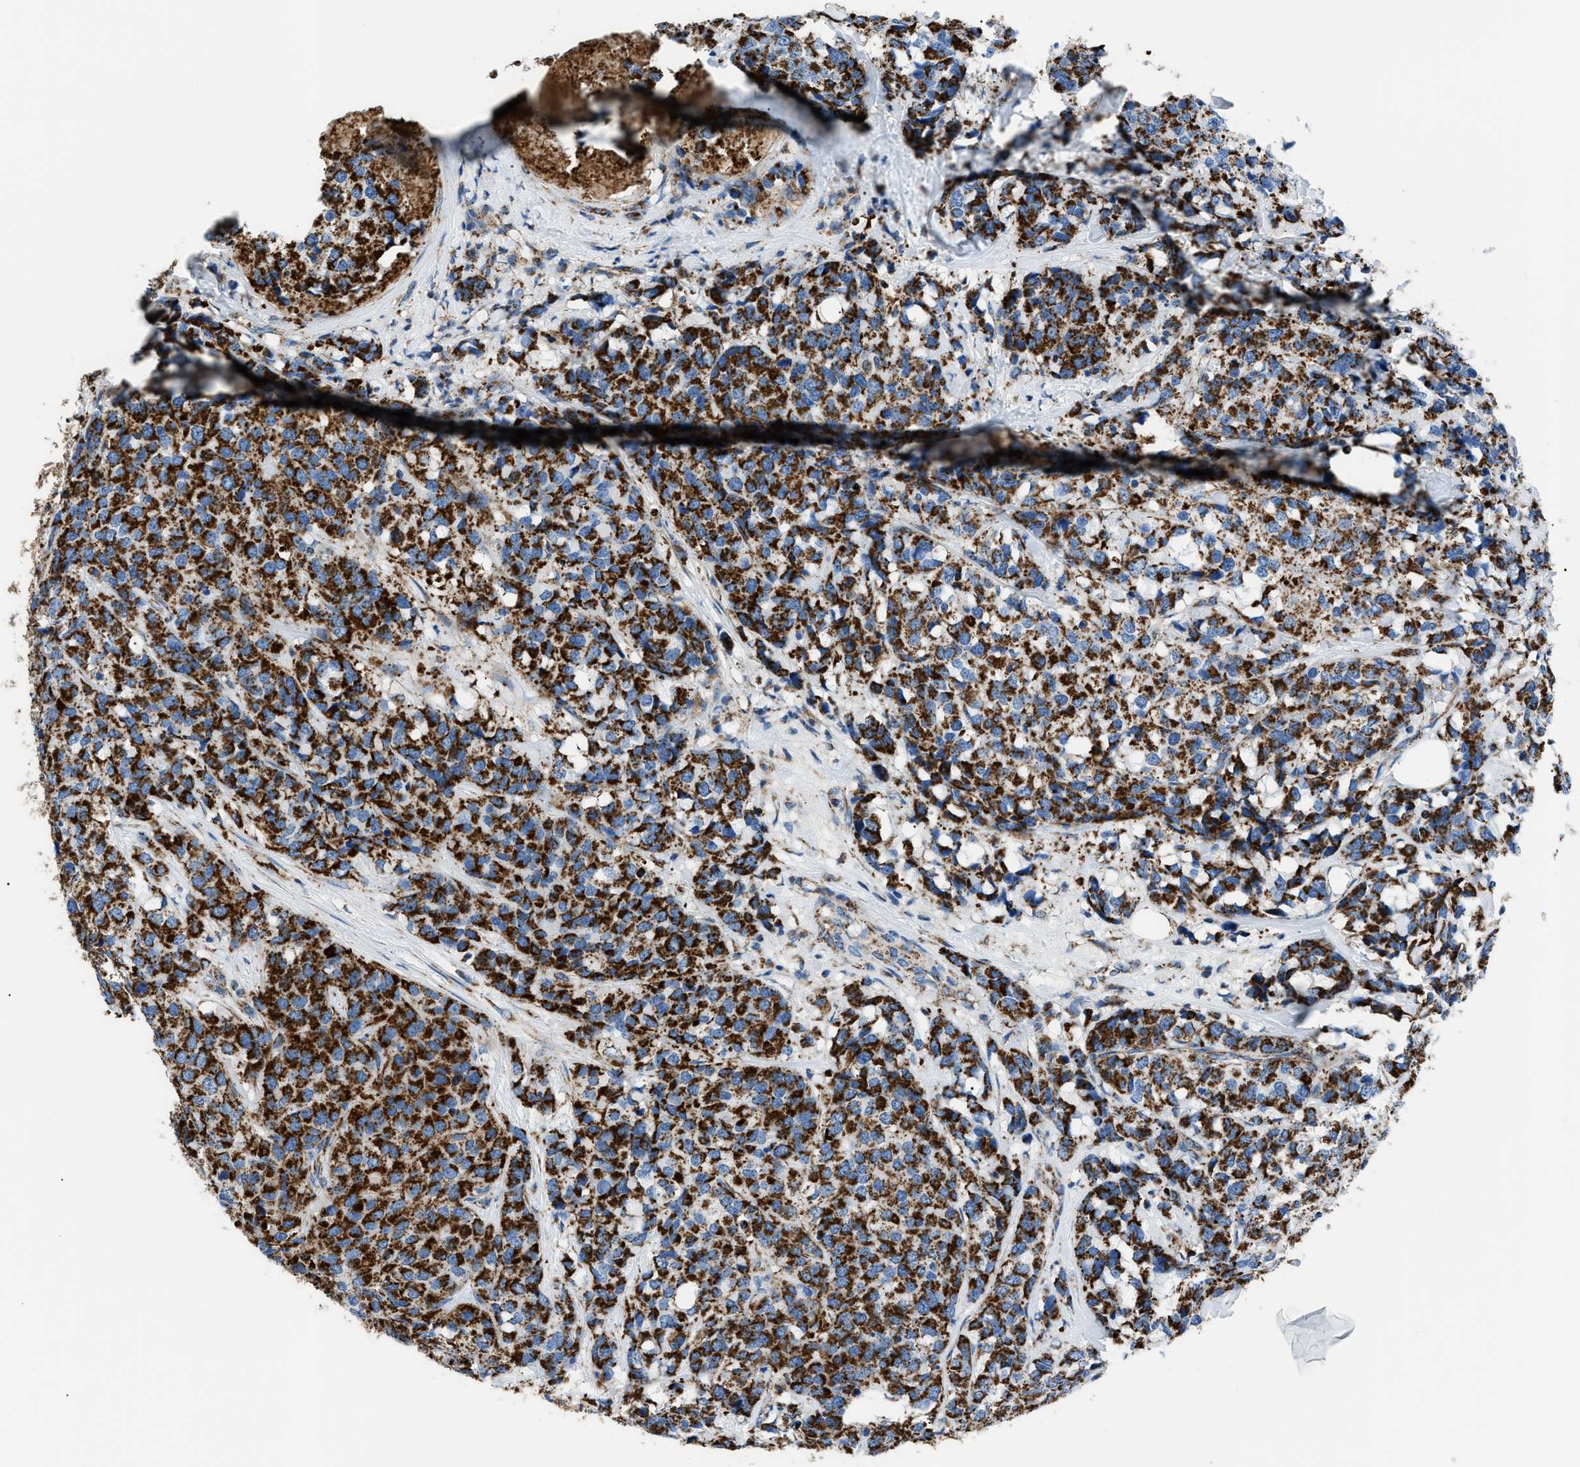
{"staining": {"intensity": "strong", "quantity": ">75%", "location": "cytoplasmic/membranous"}, "tissue": "breast cancer", "cell_type": "Tumor cells", "image_type": "cancer", "snomed": [{"axis": "morphology", "description": "Lobular carcinoma"}, {"axis": "topography", "description": "Breast"}], "caption": "Strong cytoplasmic/membranous expression is present in about >75% of tumor cells in breast cancer (lobular carcinoma).", "gene": "PHB2", "patient": {"sex": "female", "age": 59}}